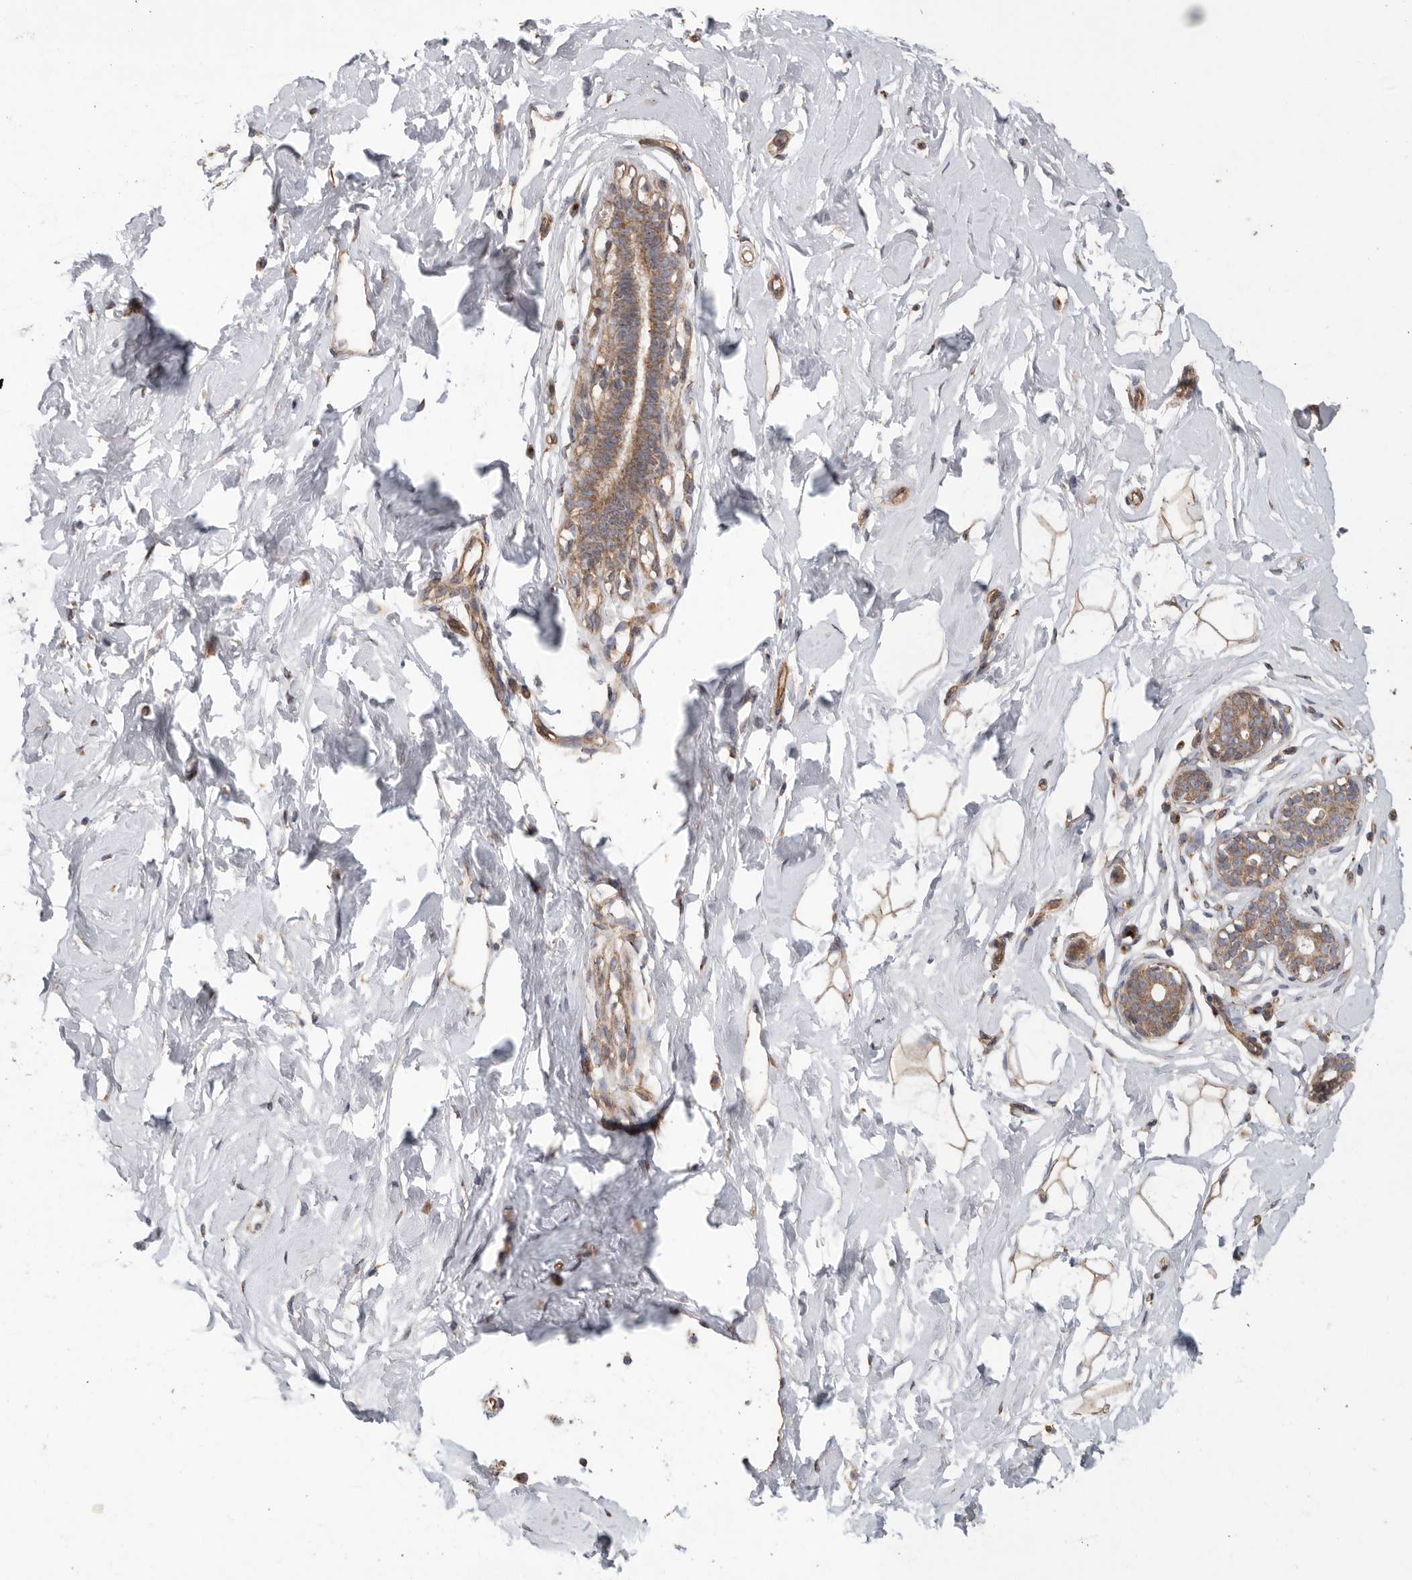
{"staining": {"intensity": "weak", "quantity": ">75%", "location": "cytoplasmic/membranous"}, "tissue": "breast", "cell_type": "Adipocytes", "image_type": "normal", "snomed": [{"axis": "morphology", "description": "Normal tissue, NOS"}, {"axis": "morphology", "description": "Adenoma, NOS"}, {"axis": "topography", "description": "Breast"}], "caption": "The histopathology image demonstrates staining of benign breast, revealing weak cytoplasmic/membranous protein positivity (brown color) within adipocytes. The staining was performed using DAB (3,3'-diaminobenzidine), with brown indicating positive protein expression. Nuclei are stained blue with hematoxylin.", "gene": "PODXL2", "patient": {"sex": "female", "age": 23}}